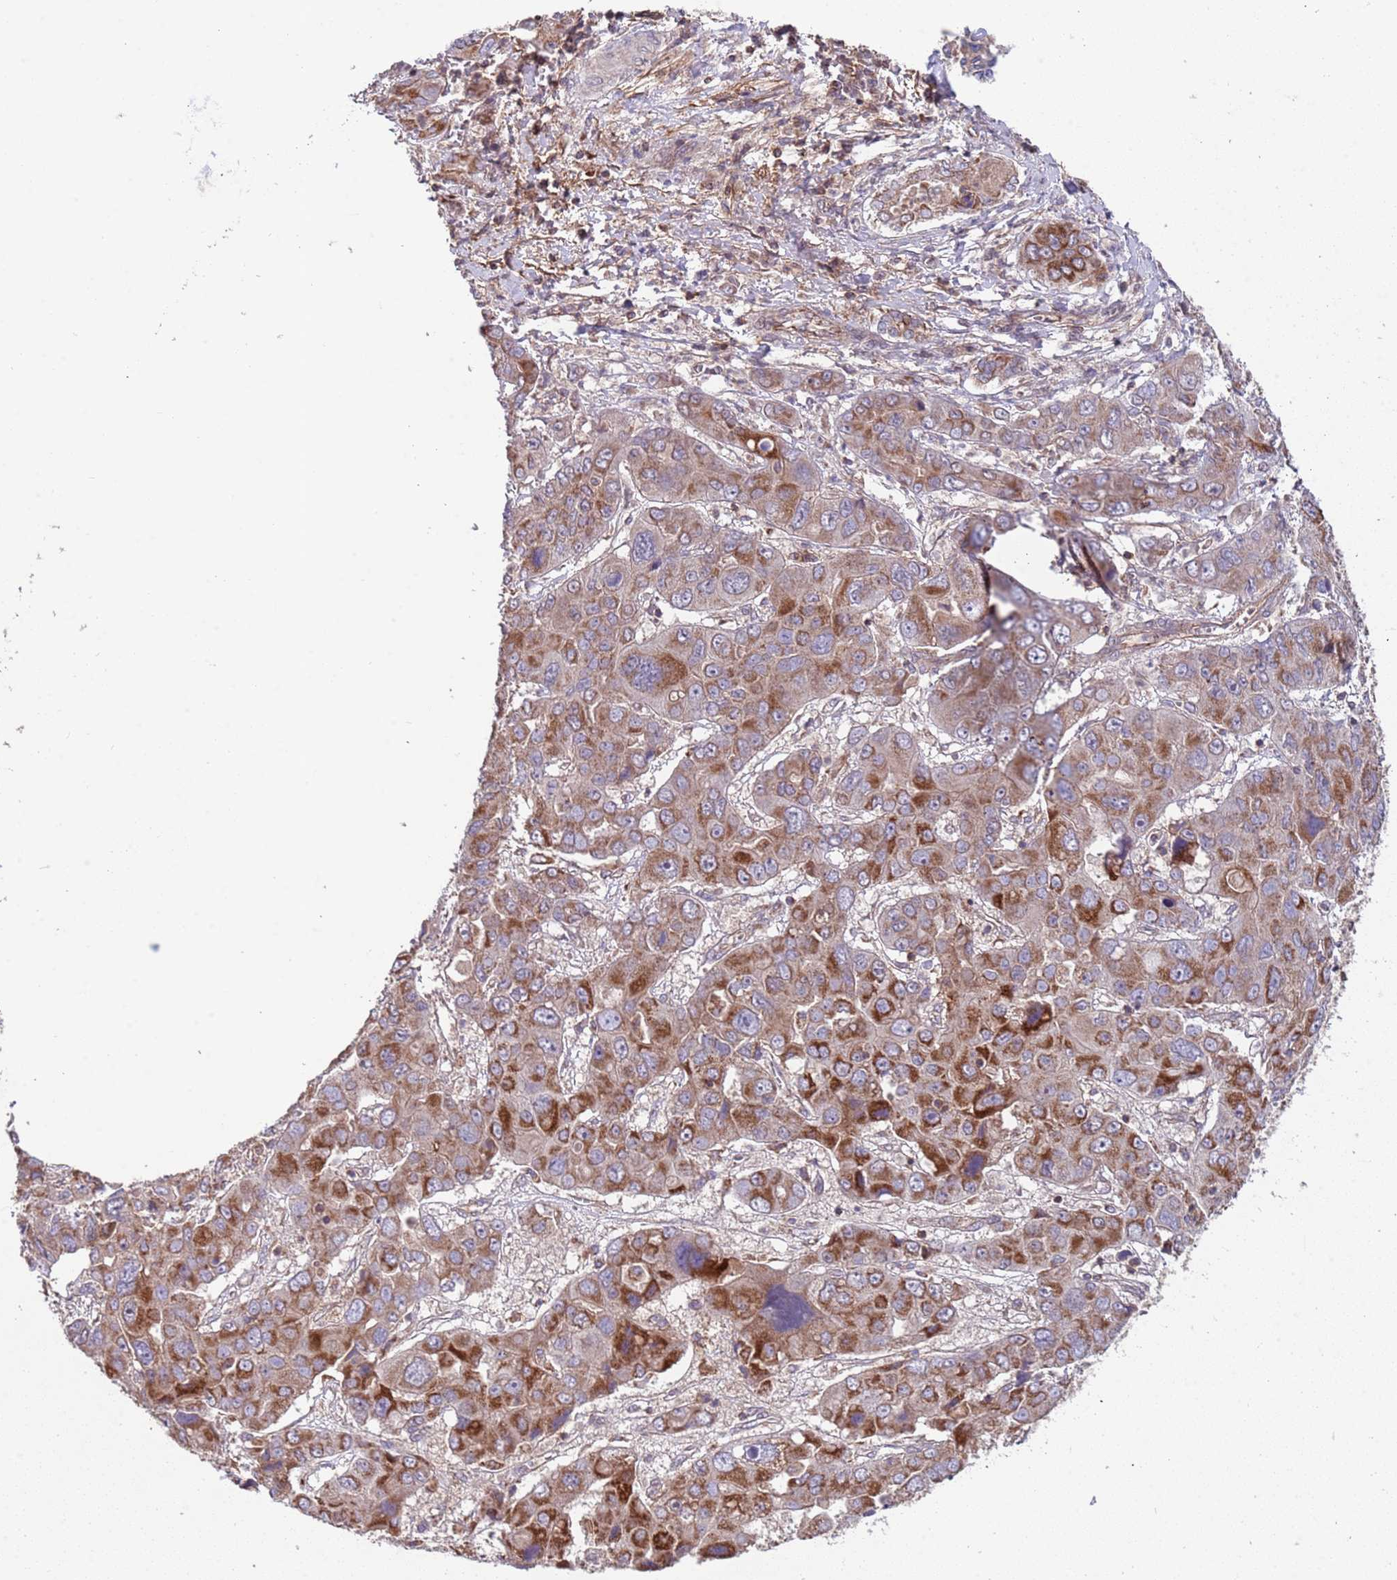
{"staining": {"intensity": "moderate", "quantity": ">75%", "location": "cytoplasmic/membranous"}, "tissue": "liver cancer", "cell_type": "Tumor cells", "image_type": "cancer", "snomed": [{"axis": "morphology", "description": "Cholangiocarcinoma"}, {"axis": "topography", "description": "Liver"}], "caption": "Approximately >75% of tumor cells in human liver cholangiocarcinoma exhibit moderate cytoplasmic/membranous protein expression as visualized by brown immunohistochemical staining.", "gene": "ACAD8", "patient": {"sex": "male", "age": 67}}